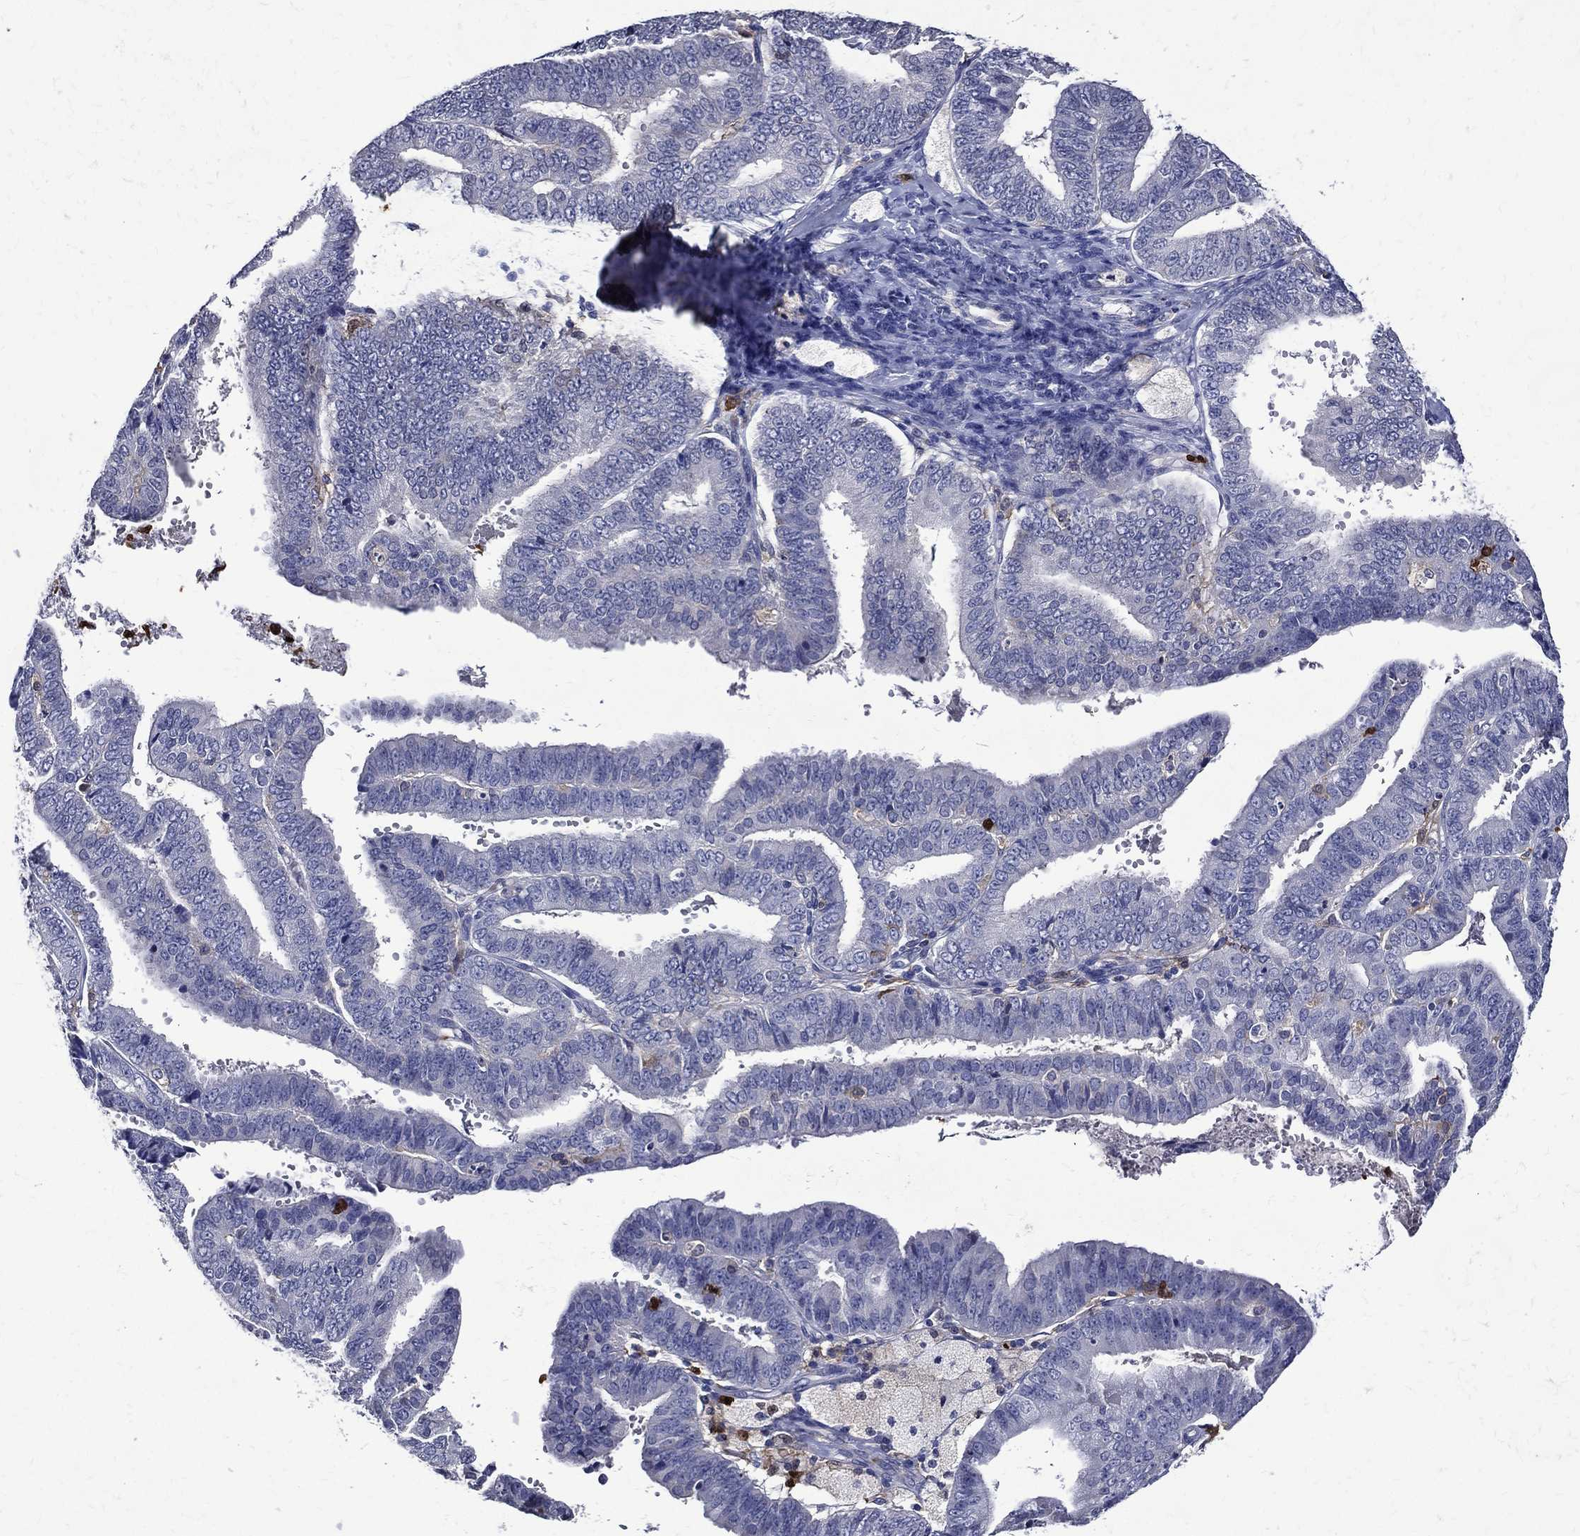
{"staining": {"intensity": "negative", "quantity": "none", "location": "none"}, "tissue": "endometrial cancer", "cell_type": "Tumor cells", "image_type": "cancer", "snomed": [{"axis": "morphology", "description": "Adenocarcinoma, NOS"}, {"axis": "topography", "description": "Endometrium"}], "caption": "The histopathology image shows no staining of tumor cells in endometrial cancer (adenocarcinoma). (DAB immunohistochemistry, high magnification).", "gene": "GPR171", "patient": {"sex": "female", "age": 63}}